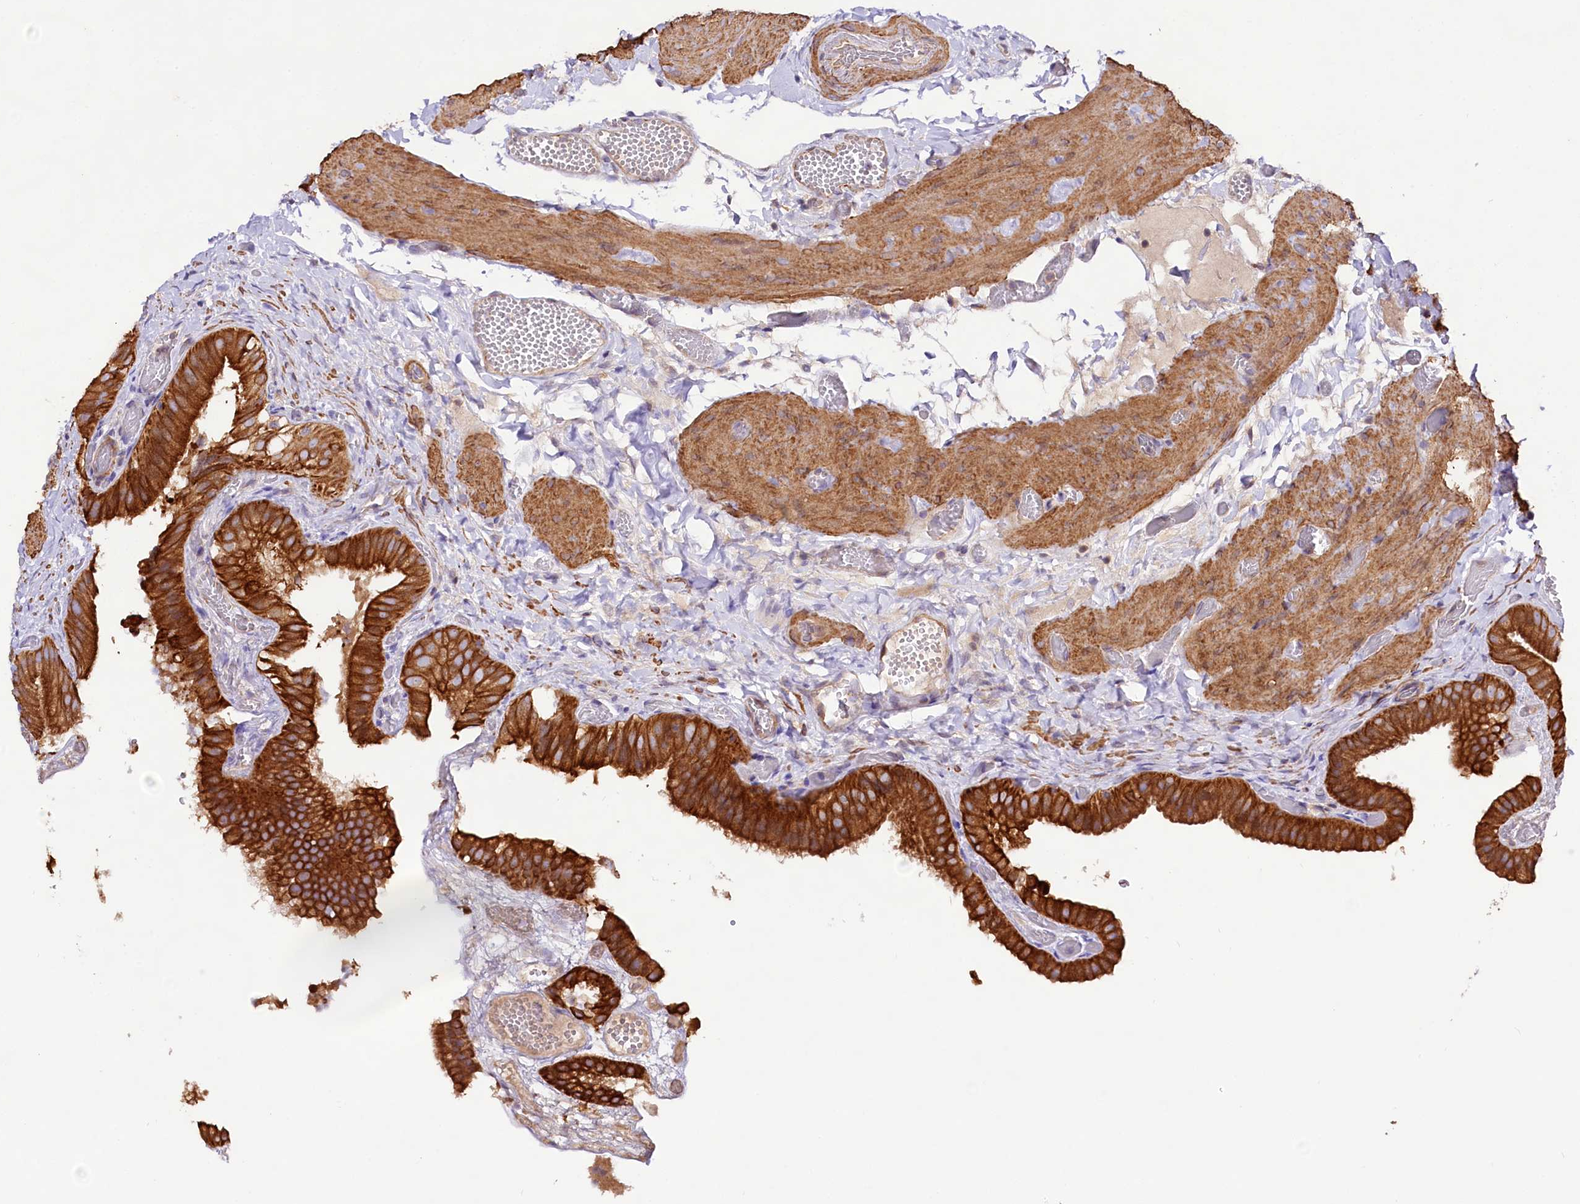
{"staining": {"intensity": "strong", "quantity": ">75%", "location": "cytoplasmic/membranous"}, "tissue": "gallbladder", "cell_type": "Glandular cells", "image_type": "normal", "snomed": [{"axis": "morphology", "description": "Normal tissue, NOS"}, {"axis": "topography", "description": "Gallbladder"}], "caption": "This is a micrograph of immunohistochemistry (IHC) staining of normal gallbladder, which shows strong positivity in the cytoplasmic/membranous of glandular cells.", "gene": "VPS11", "patient": {"sex": "female", "age": 64}}